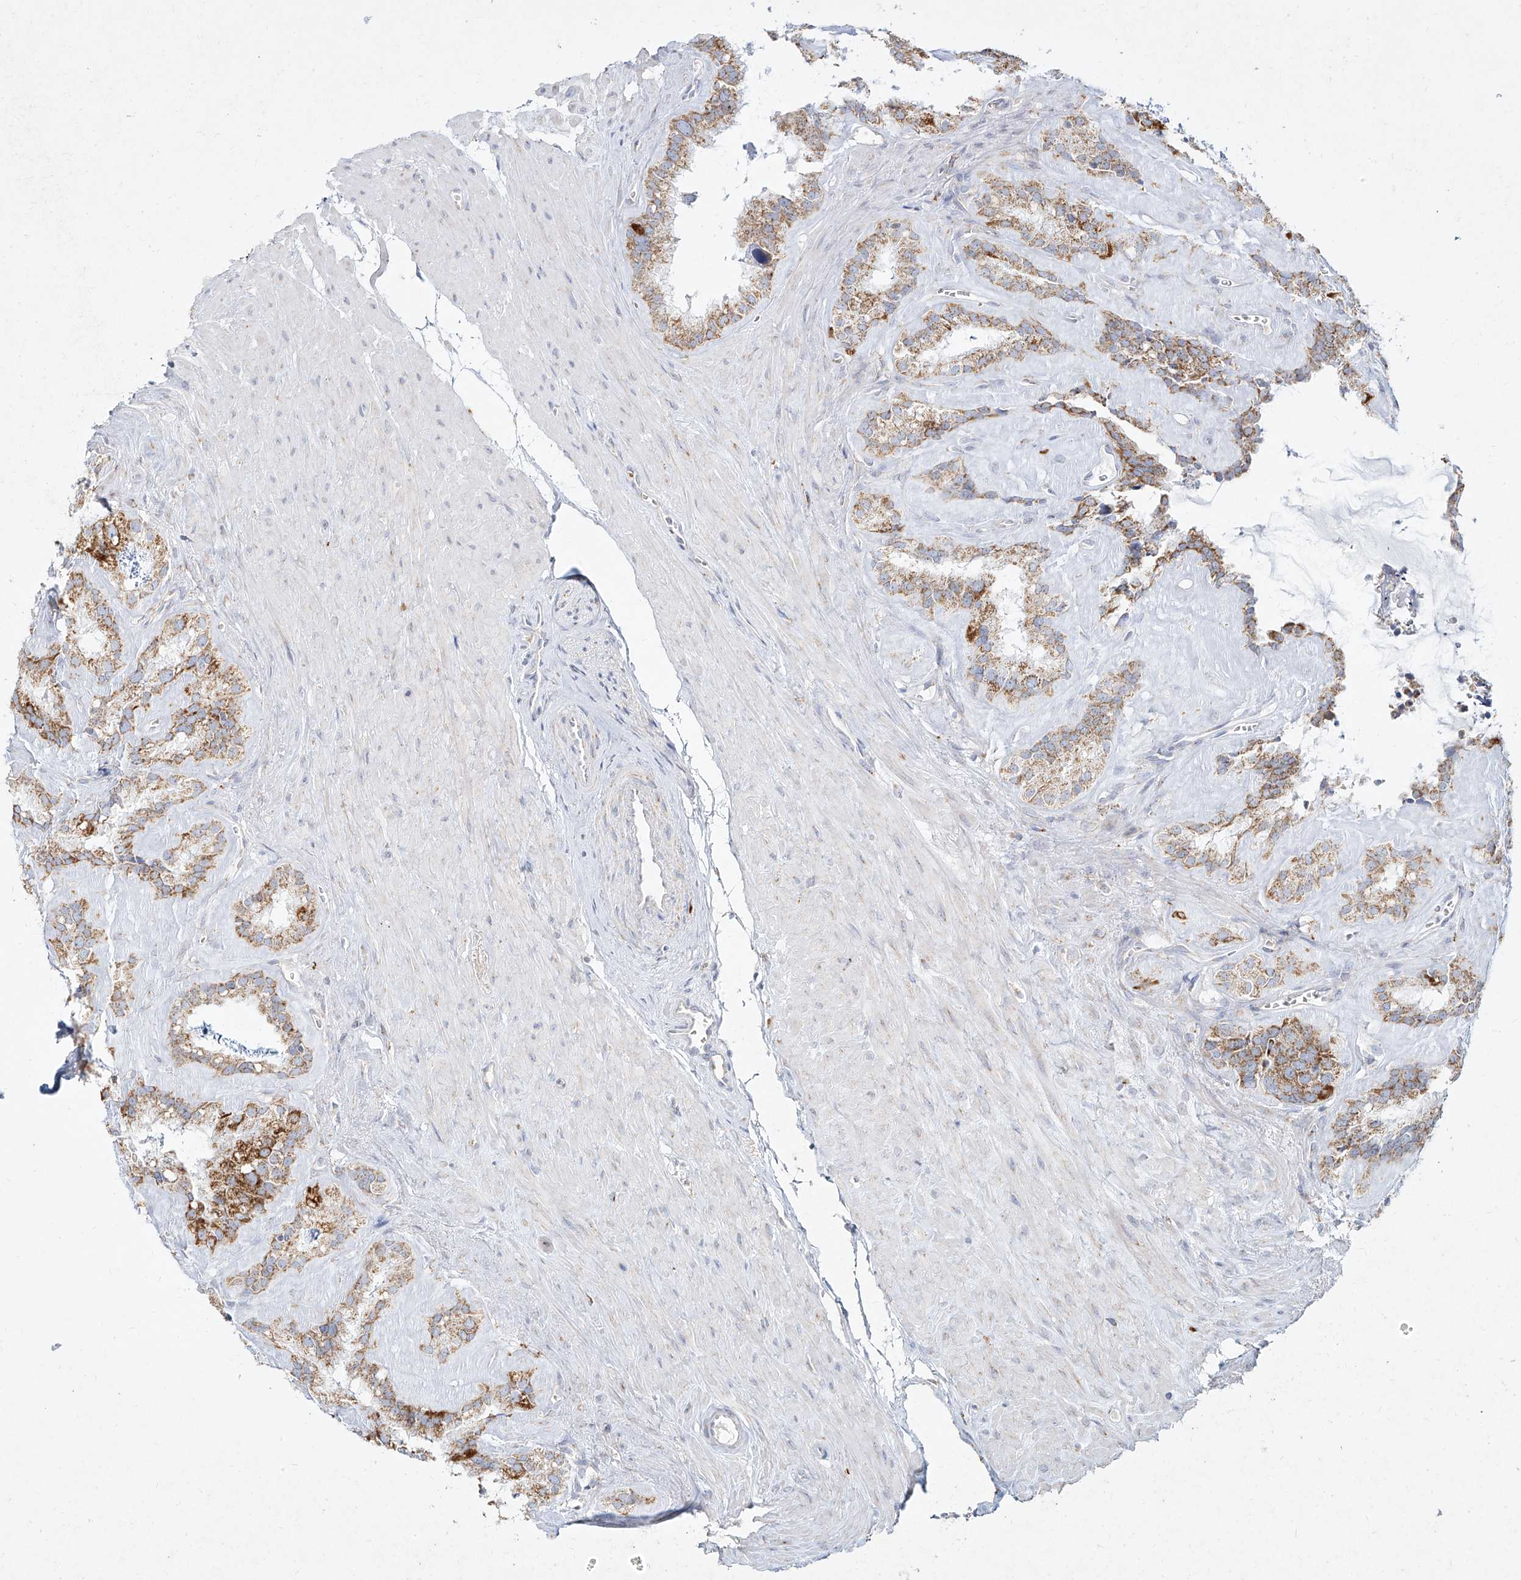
{"staining": {"intensity": "moderate", "quantity": ">75%", "location": "cytoplasmic/membranous"}, "tissue": "seminal vesicle", "cell_type": "Glandular cells", "image_type": "normal", "snomed": [{"axis": "morphology", "description": "Normal tissue, NOS"}, {"axis": "topography", "description": "Prostate"}, {"axis": "topography", "description": "Seminal veicle"}], "caption": "Moderate cytoplasmic/membranous expression for a protein is present in about >75% of glandular cells of benign seminal vesicle using immunohistochemistry (IHC).", "gene": "MTX2", "patient": {"sex": "male", "age": 59}}